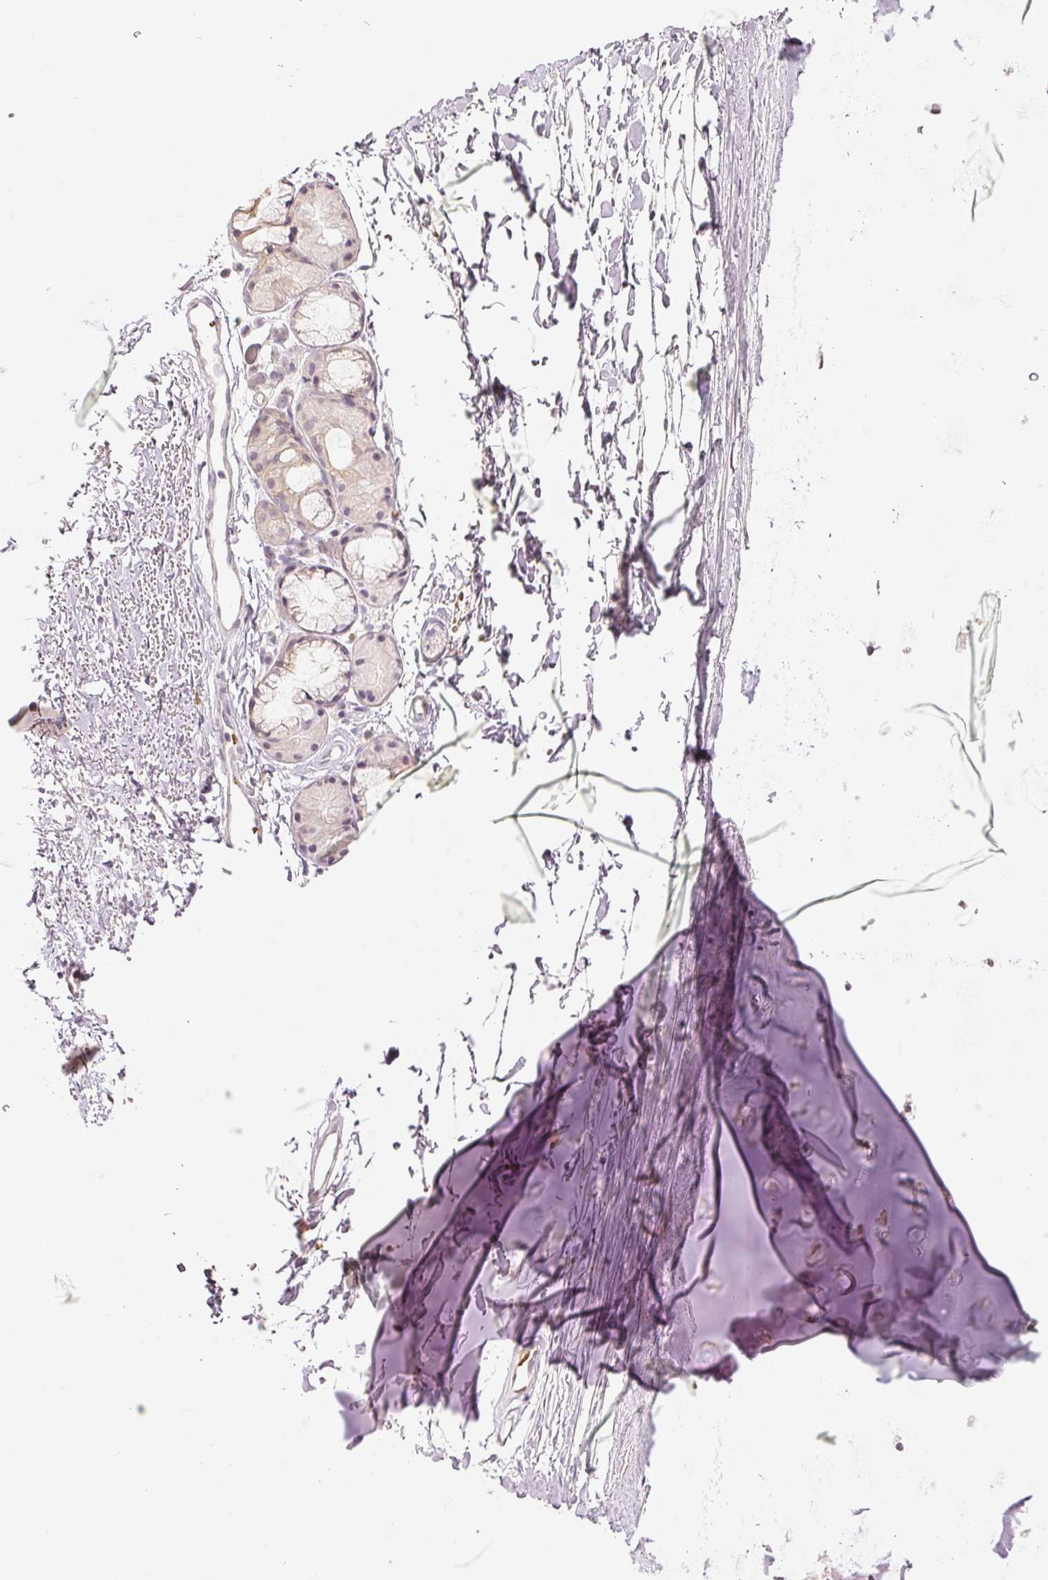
{"staining": {"intensity": "negative", "quantity": "none", "location": "none"}, "tissue": "adipose tissue", "cell_type": "Adipocytes", "image_type": "normal", "snomed": [{"axis": "morphology", "description": "Normal tissue, NOS"}, {"axis": "topography", "description": "Cartilage tissue"}, {"axis": "topography", "description": "Nasopharynx"}], "caption": "Immunohistochemistry (IHC) histopathology image of benign human adipose tissue stained for a protein (brown), which shows no positivity in adipocytes. (DAB (3,3'-diaminobenzidine) IHC with hematoxylin counter stain).", "gene": "GZMA", "patient": {"sex": "male", "age": 56}}